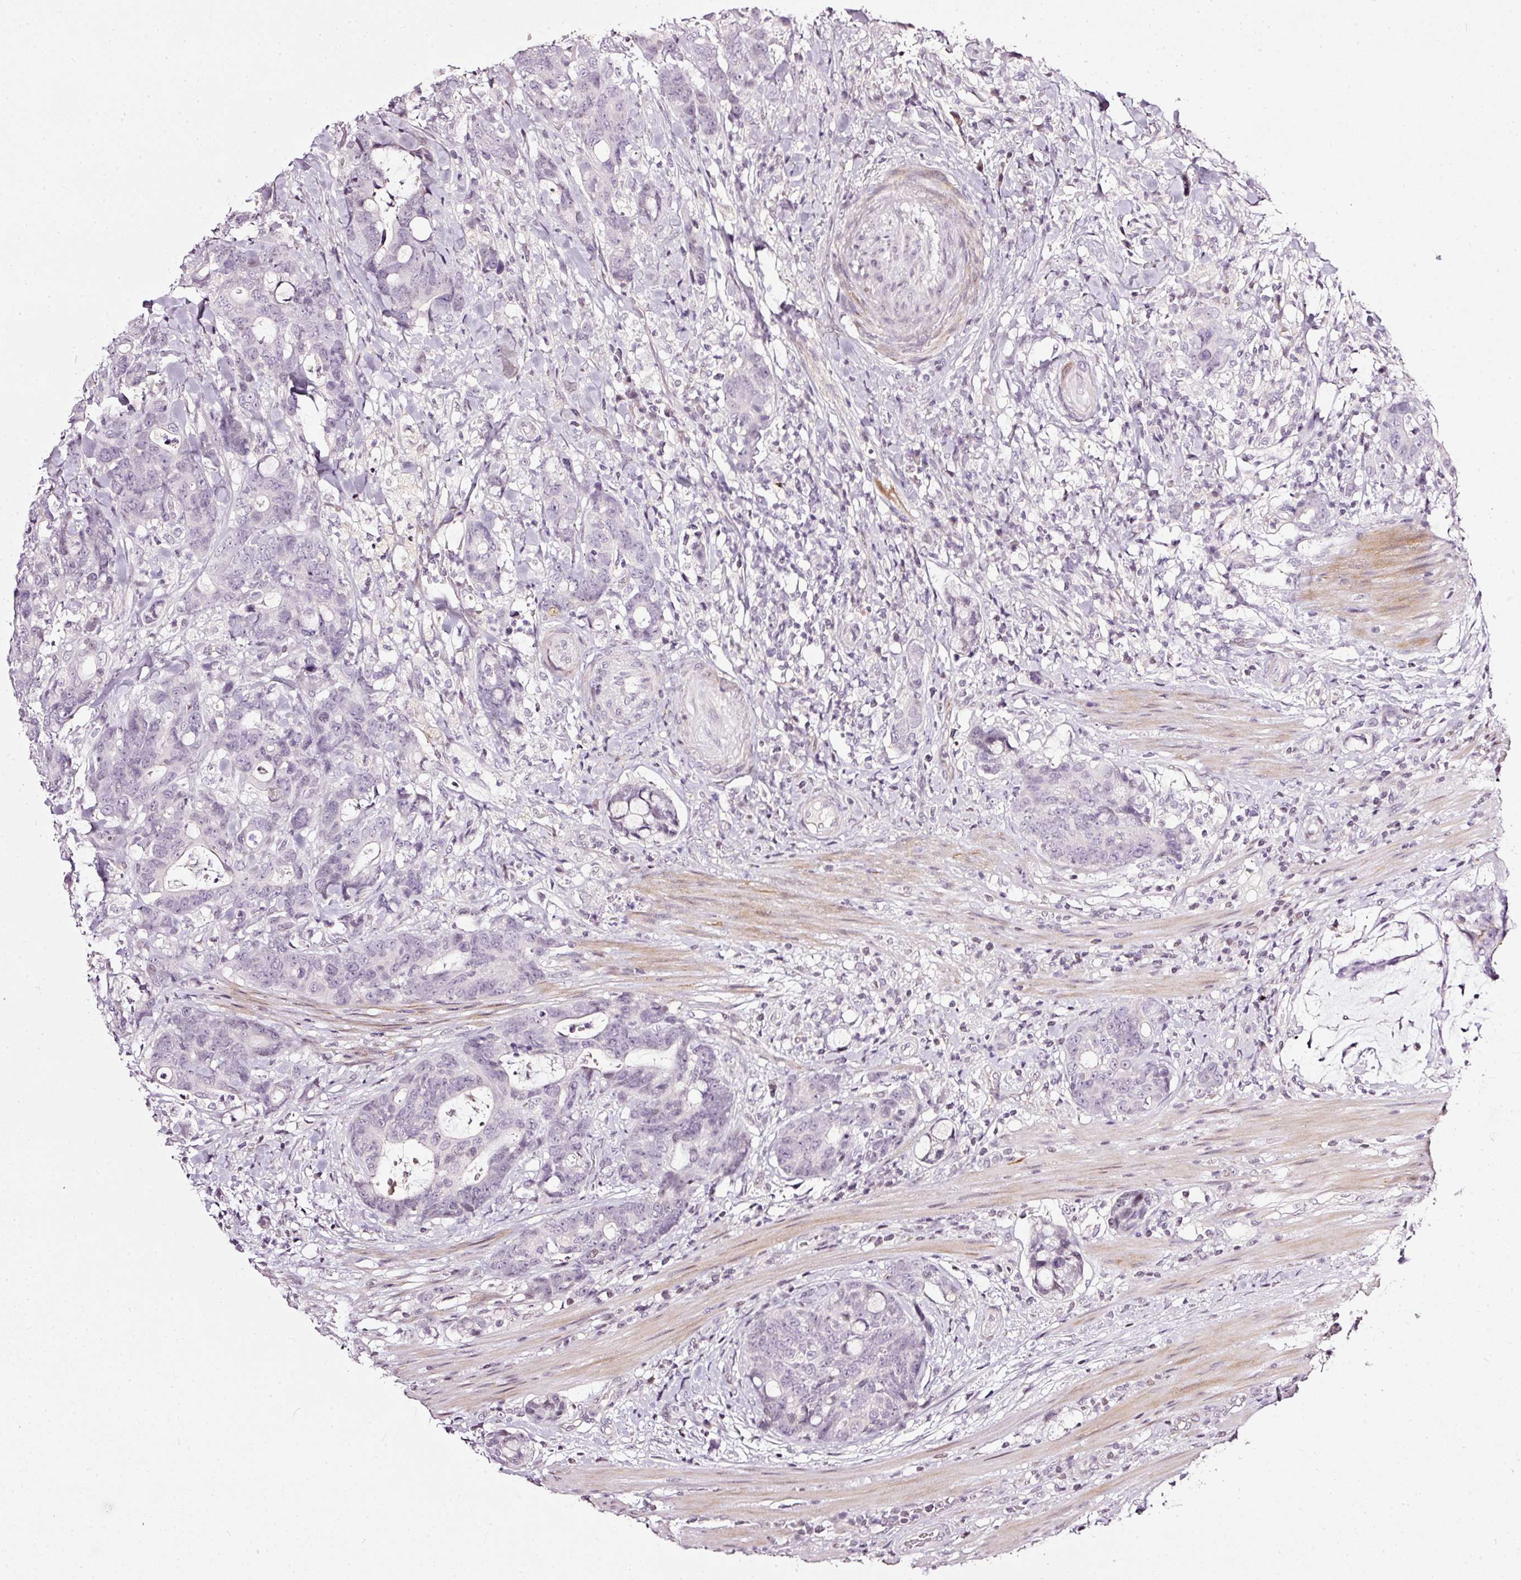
{"staining": {"intensity": "negative", "quantity": "none", "location": "none"}, "tissue": "colorectal cancer", "cell_type": "Tumor cells", "image_type": "cancer", "snomed": [{"axis": "morphology", "description": "Adenocarcinoma, NOS"}, {"axis": "topography", "description": "Colon"}], "caption": "Tumor cells are negative for brown protein staining in colorectal adenocarcinoma.", "gene": "NRDE2", "patient": {"sex": "female", "age": 82}}